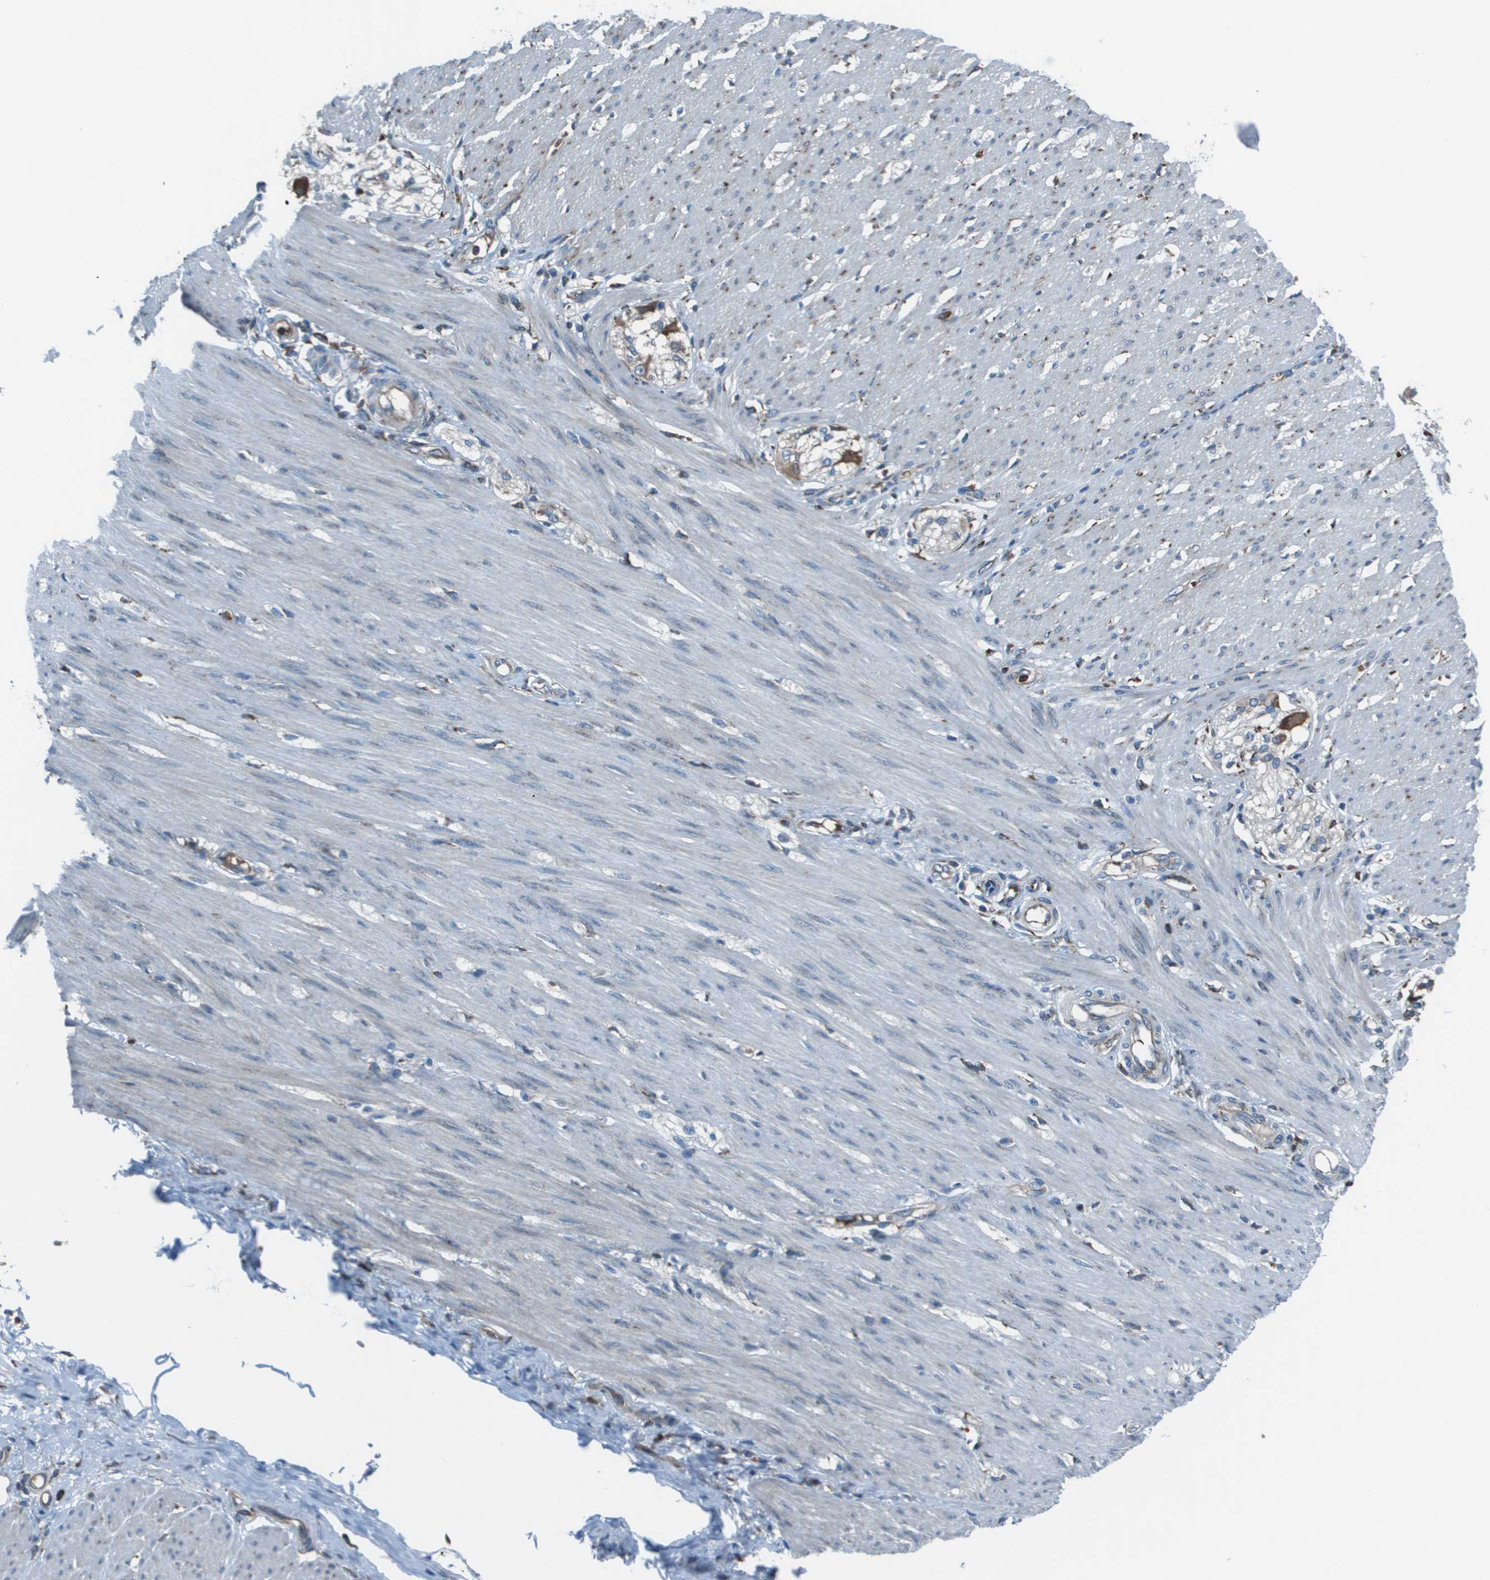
{"staining": {"intensity": "negative", "quantity": "none", "location": "none"}, "tissue": "adipose tissue", "cell_type": "Adipocytes", "image_type": "normal", "snomed": [{"axis": "morphology", "description": "Normal tissue, NOS"}, {"axis": "morphology", "description": "Adenocarcinoma, NOS"}, {"axis": "topography", "description": "Colon"}, {"axis": "topography", "description": "Peripheral nerve tissue"}], "caption": "Adipocytes are negative for brown protein staining in normal adipose tissue.", "gene": "UTS2", "patient": {"sex": "male", "age": 14}}